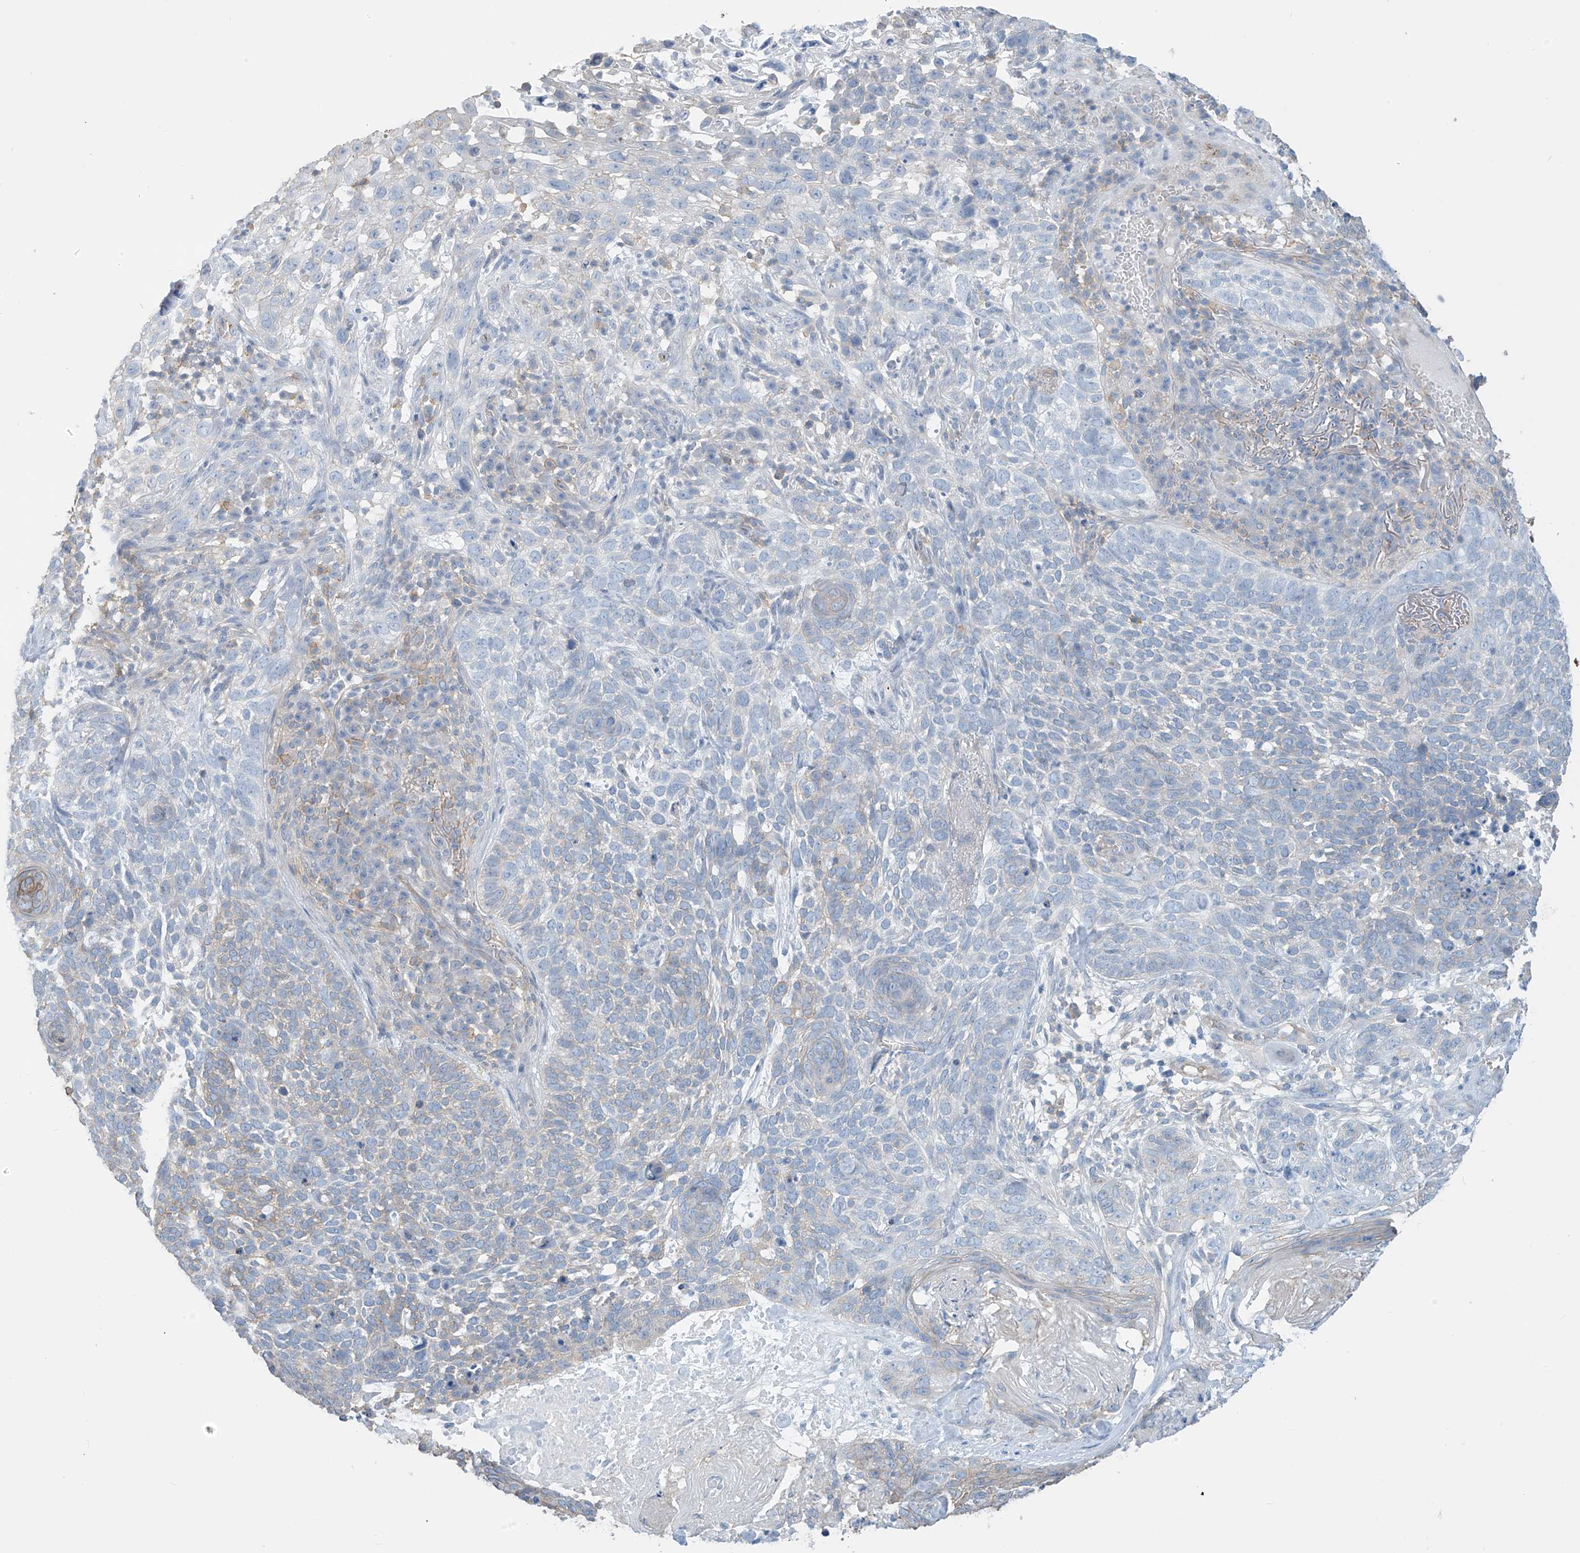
{"staining": {"intensity": "negative", "quantity": "none", "location": "none"}, "tissue": "skin cancer", "cell_type": "Tumor cells", "image_type": "cancer", "snomed": [{"axis": "morphology", "description": "Basal cell carcinoma"}, {"axis": "topography", "description": "Skin"}], "caption": "Histopathology image shows no protein positivity in tumor cells of skin cancer tissue.", "gene": "ZNF846", "patient": {"sex": "female", "age": 64}}